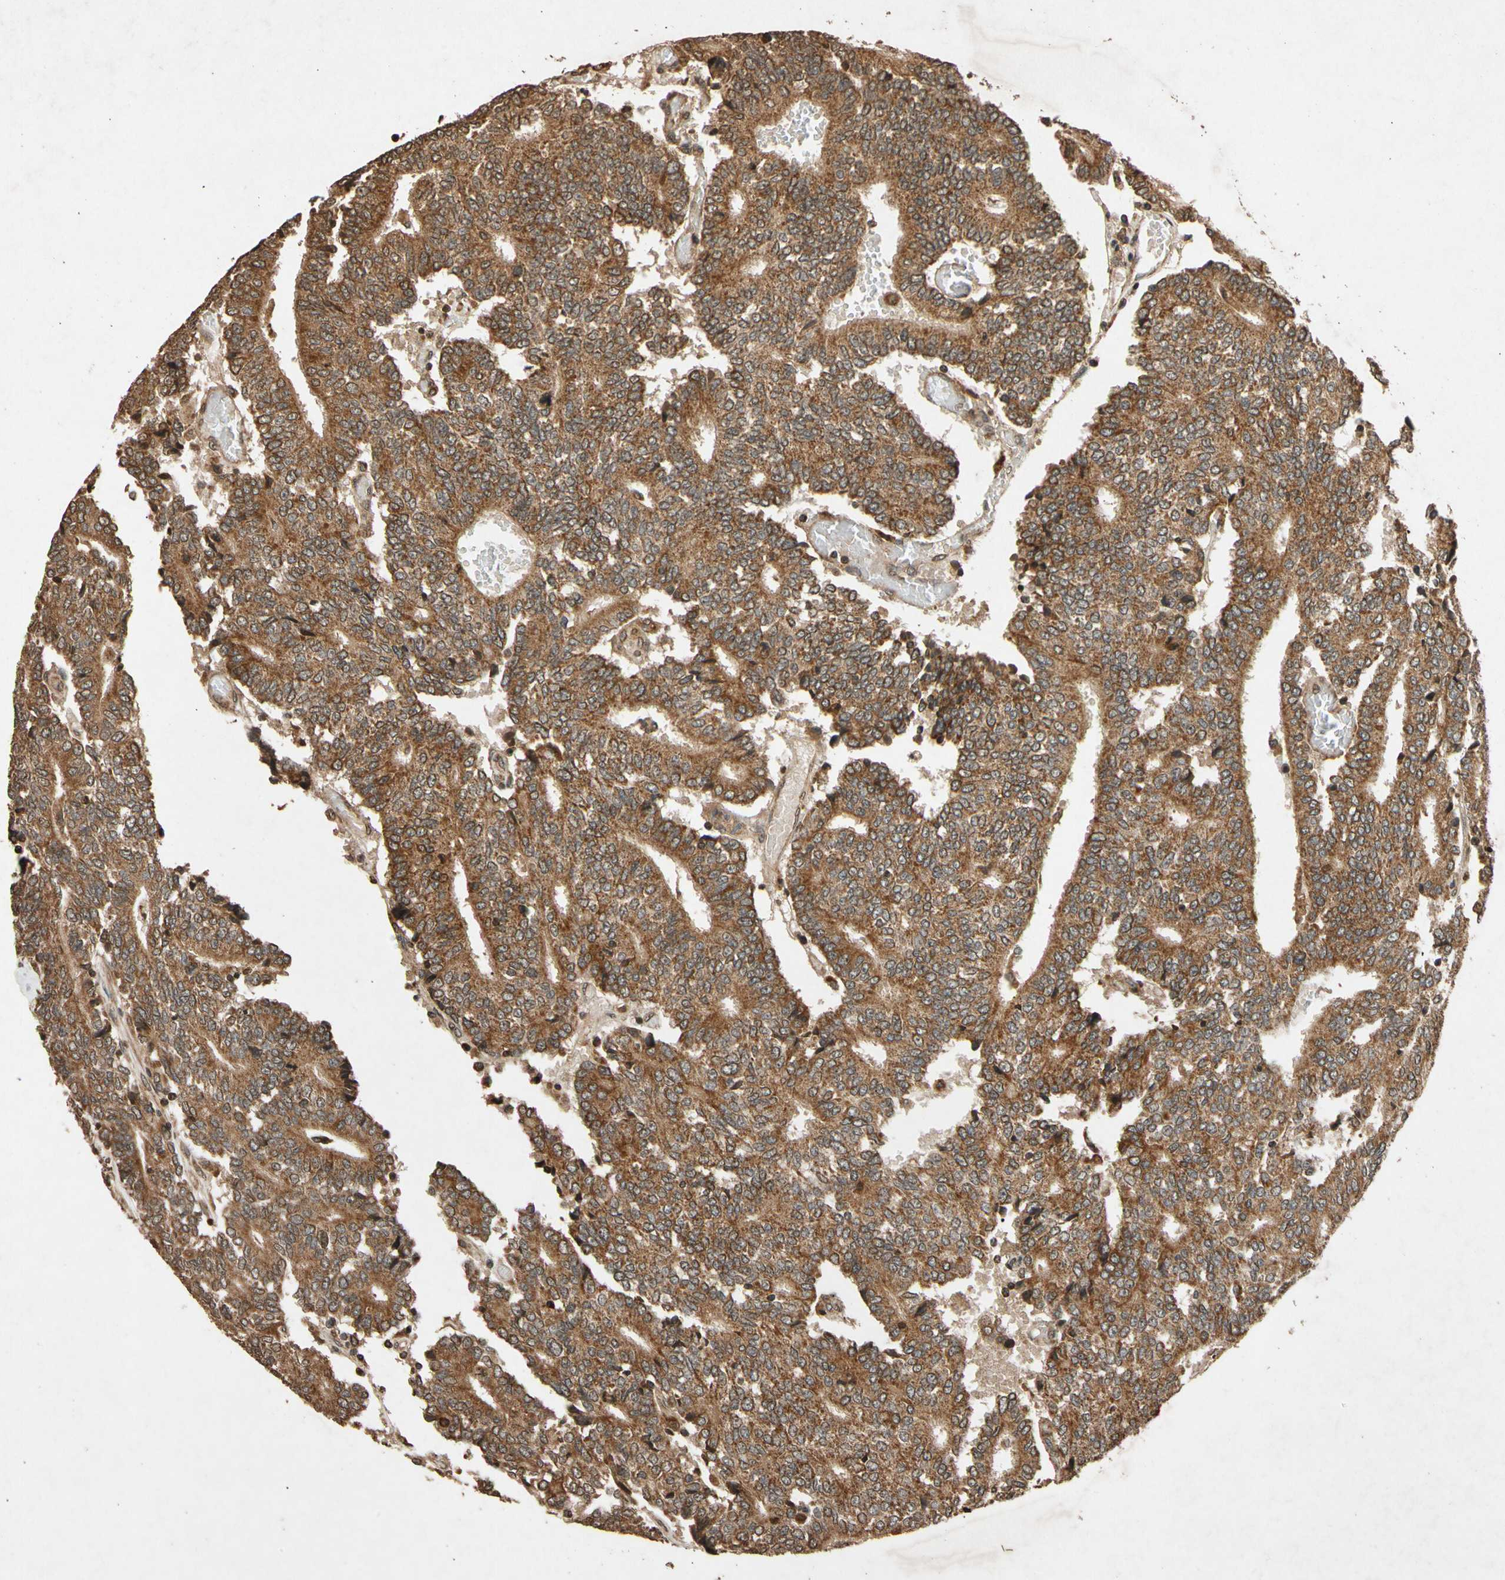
{"staining": {"intensity": "strong", "quantity": ">75%", "location": "cytoplasmic/membranous"}, "tissue": "prostate cancer", "cell_type": "Tumor cells", "image_type": "cancer", "snomed": [{"axis": "morphology", "description": "Adenocarcinoma, High grade"}, {"axis": "topography", "description": "Prostate"}], "caption": "Prostate high-grade adenocarcinoma tissue shows strong cytoplasmic/membranous staining in about >75% of tumor cells, visualized by immunohistochemistry. The protein is stained brown, and the nuclei are stained in blue (DAB (3,3'-diaminobenzidine) IHC with brightfield microscopy, high magnification).", "gene": "TXN2", "patient": {"sex": "male", "age": 55}}